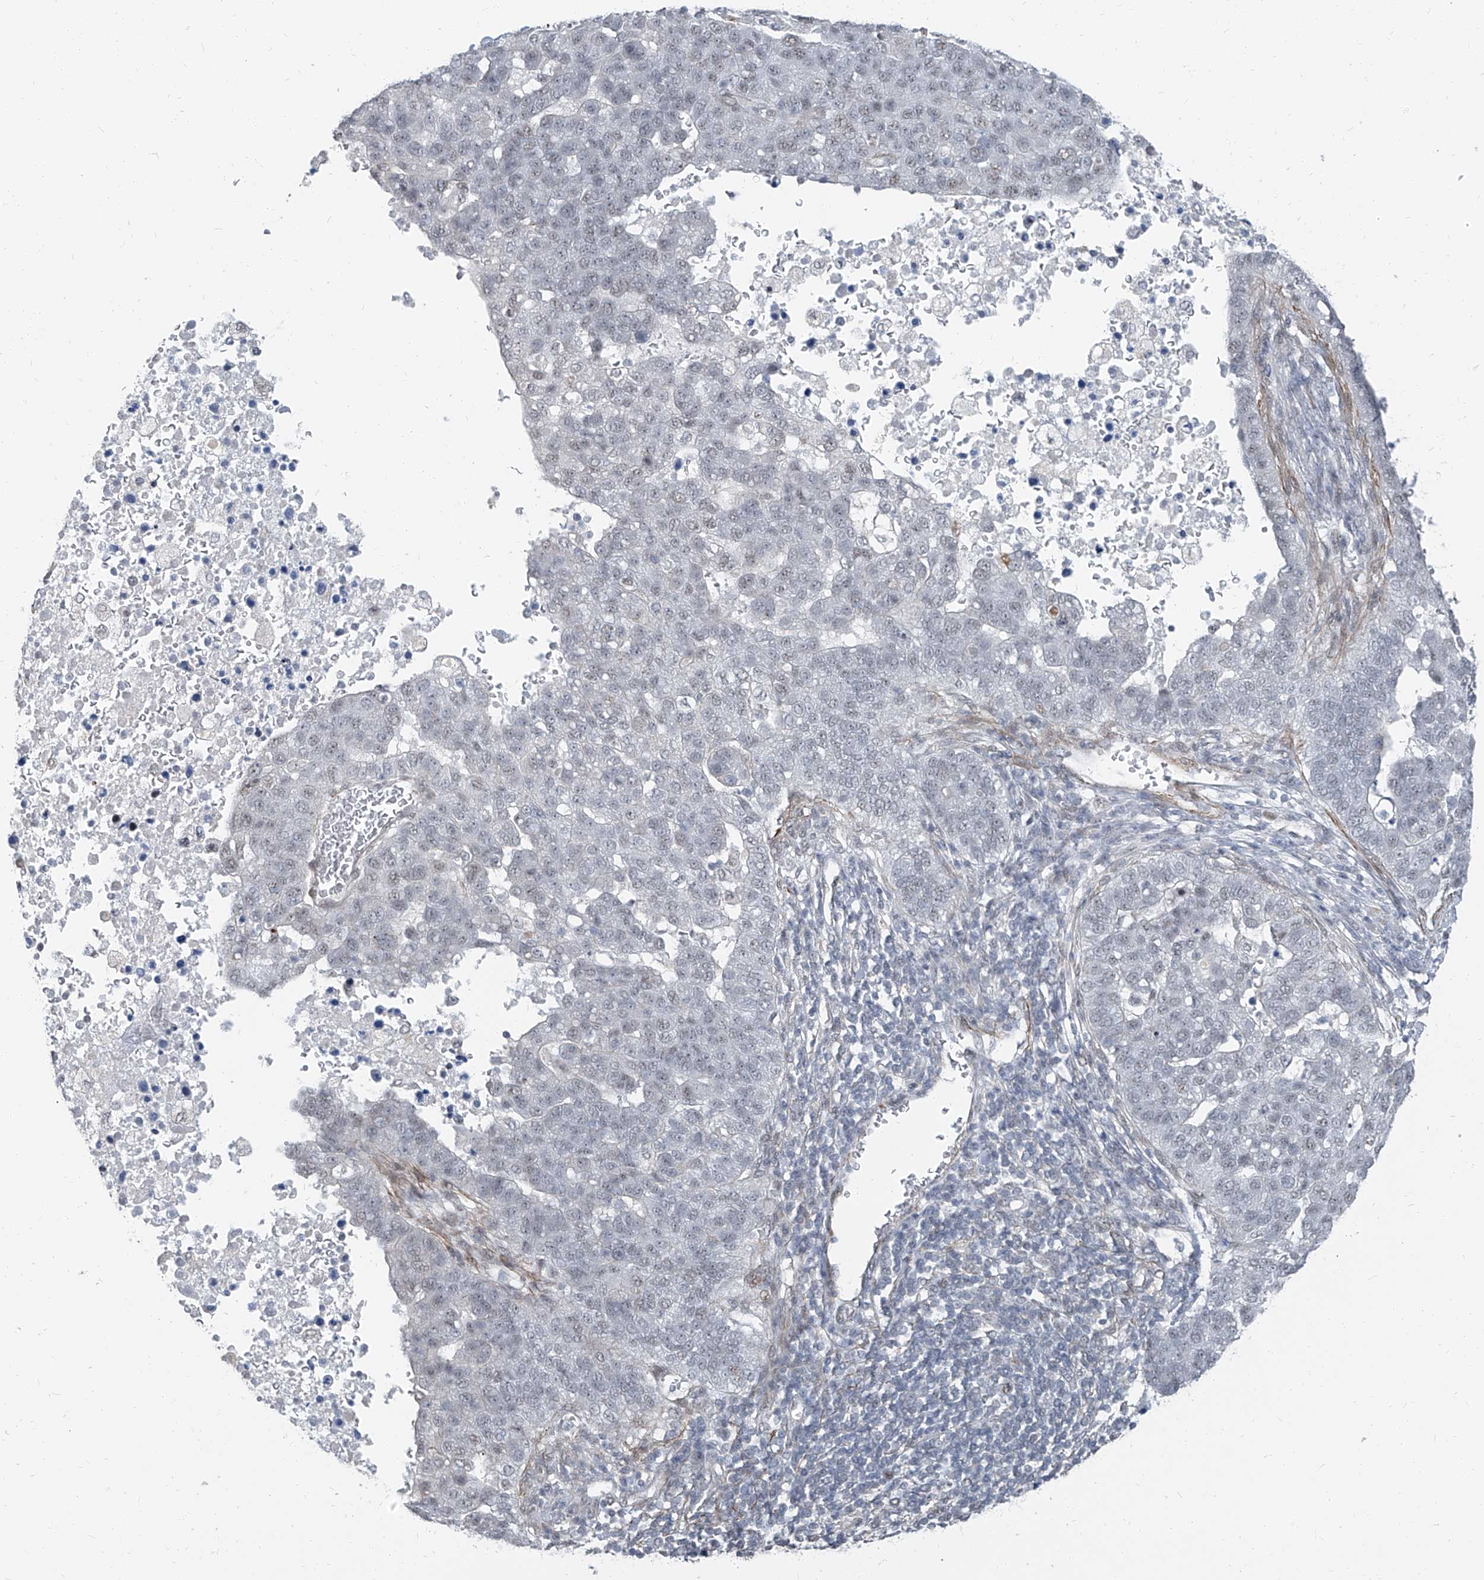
{"staining": {"intensity": "negative", "quantity": "none", "location": "none"}, "tissue": "pancreatic cancer", "cell_type": "Tumor cells", "image_type": "cancer", "snomed": [{"axis": "morphology", "description": "Adenocarcinoma, NOS"}, {"axis": "topography", "description": "Pancreas"}], "caption": "This histopathology image is of pancreatic adenocarcinoma stained with immunohistochemistry to label a protein in brown with the nuclei are counter-stained blue. There is no positivity in tumor cells. The staining was performed using DAB to visualize the protein expression in brown, while the nuclei were stained in blue with hematoxylin (Magnification: 20x).", "gene": "TXLNB", "patient": {"sex": "female", "age": 61}}